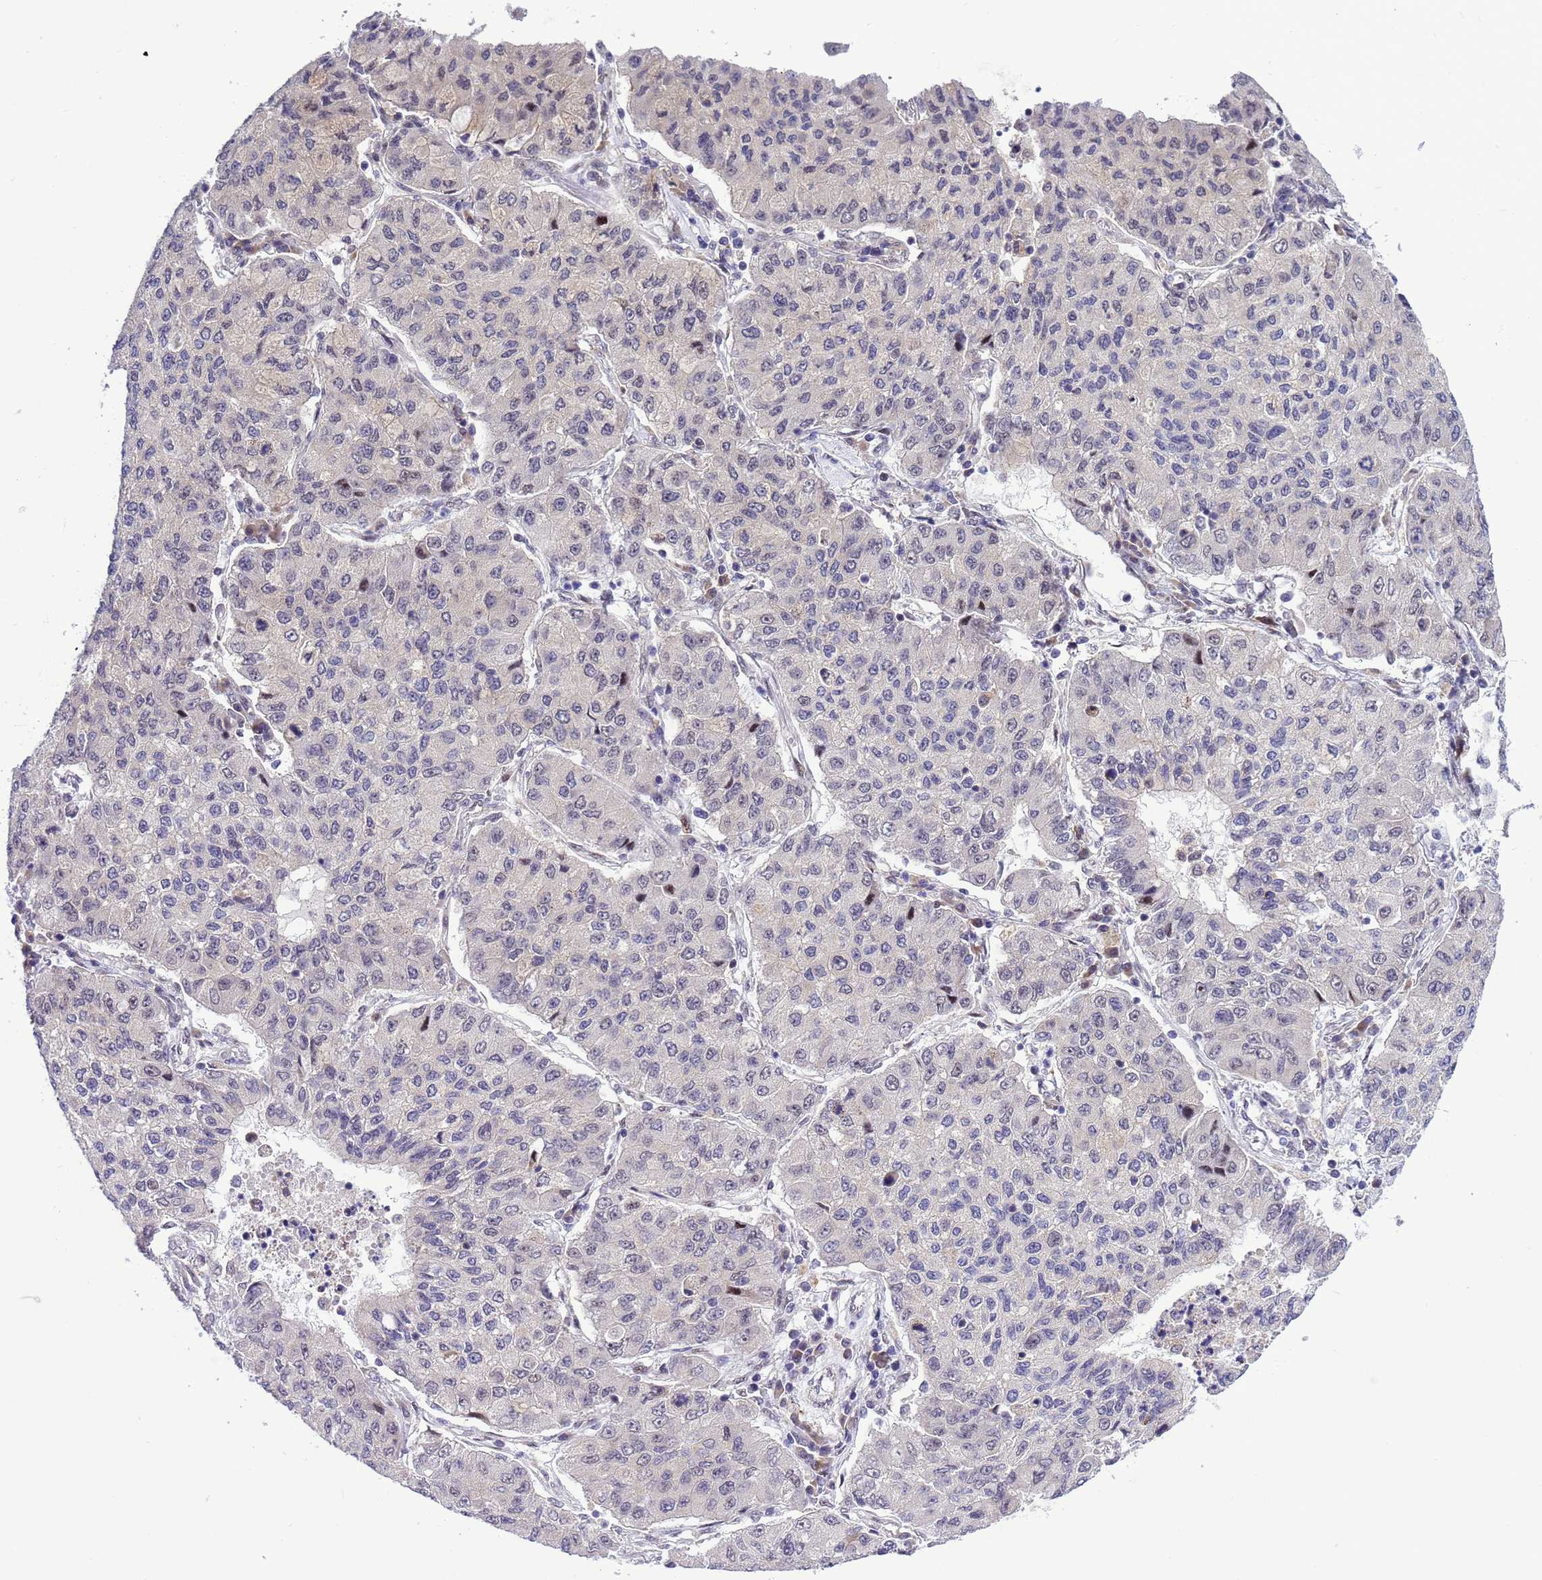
{"staining": {"intensity": "negative", "quantity": "none", "location": "none"}, "tissue": "lung cancer", "cell_type": "Tumor cells", "image_type": "cancer", "snomed": [{"axis": "morphology", "description": "Squamous cell carcinoma, NOS"}, {"axis": "topography", "description": "Lung"}], "caption": "DAB (3,3'-diaminobenzidine) immunohistochemical staining of human lung squamous cell carcinoma displays no significant staining in tumor cells. (Stains: DAB (3,3'-diaminobenzidine) IHC with hematoxylin counter stain, Microscopy: brightfield microscopy at high magnification).", "gene": "RASD1", "patient": {"sex": "male", "age": 74}}